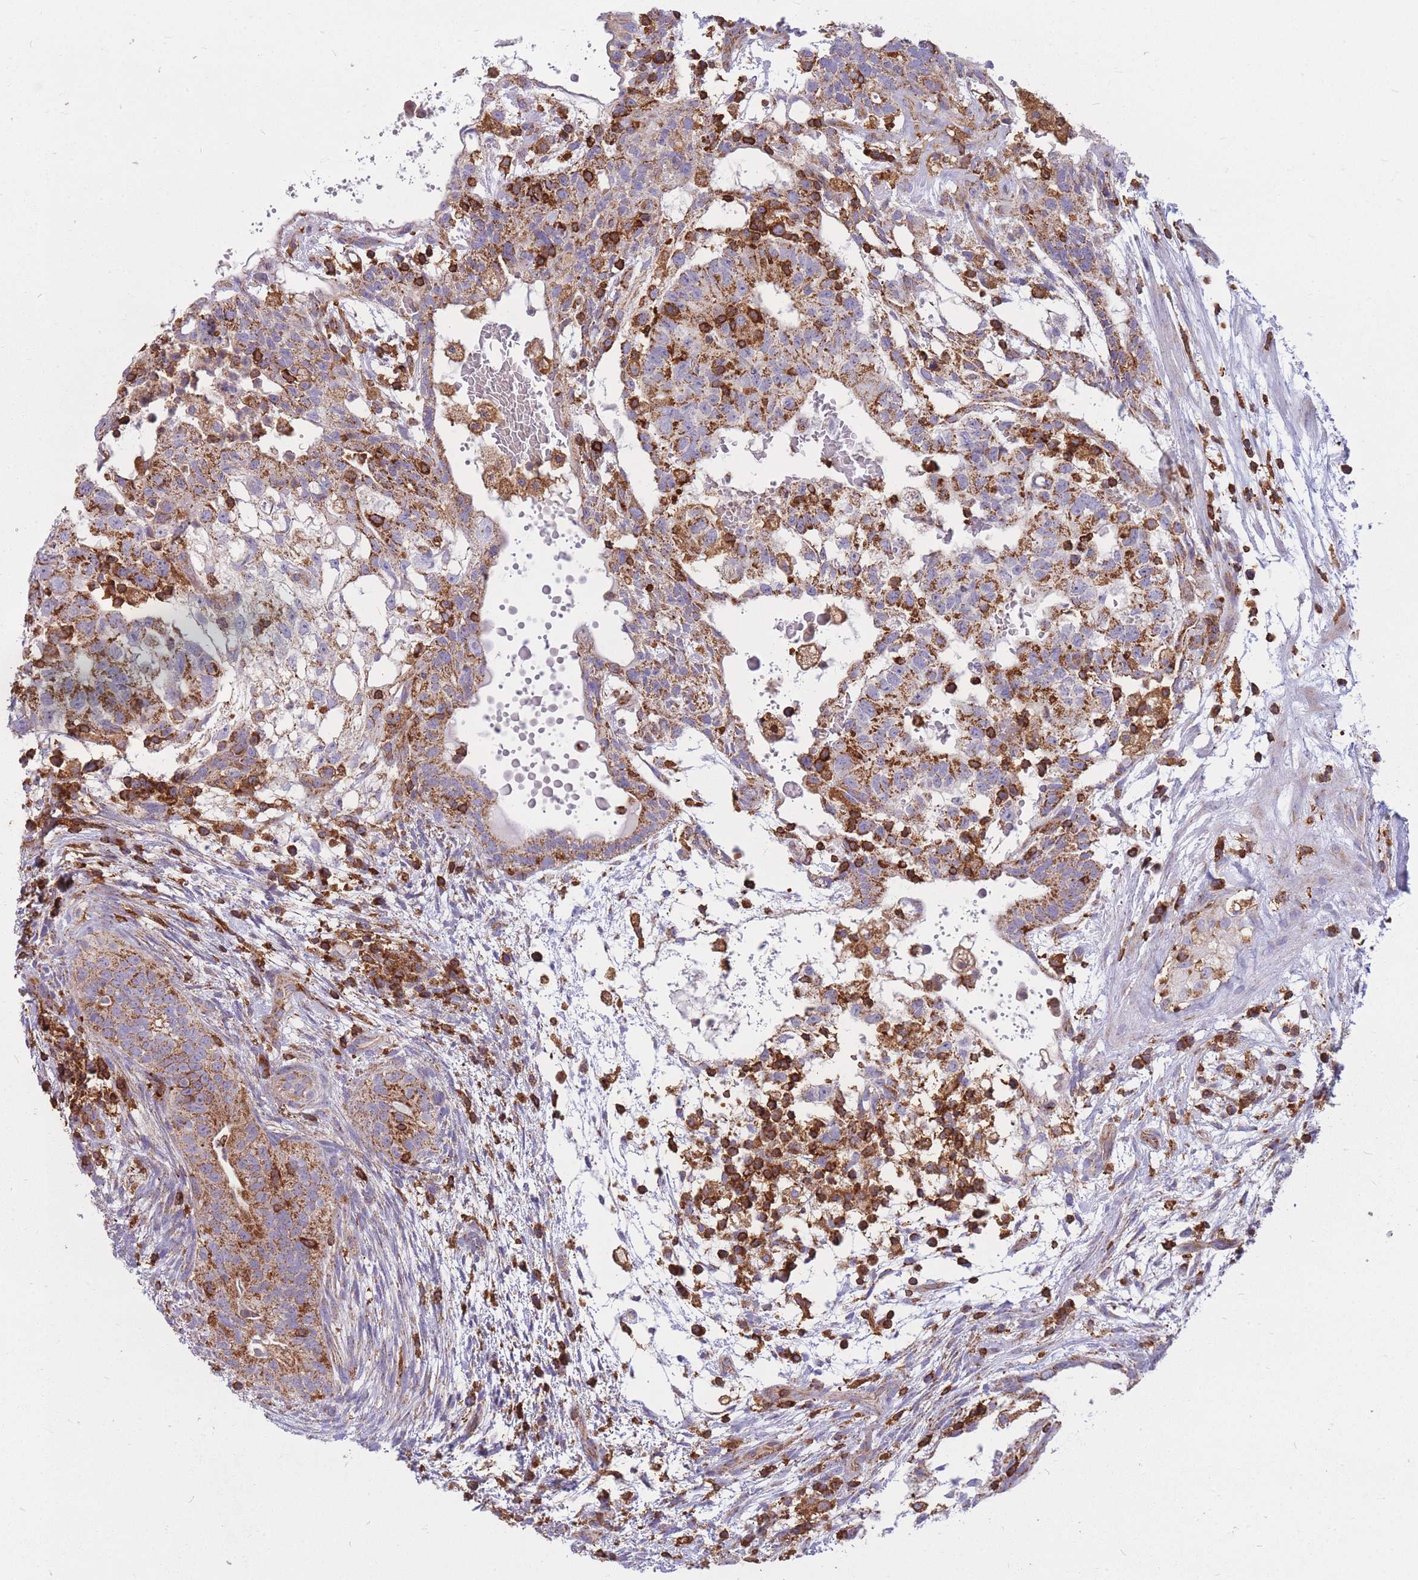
{"staining": {"intensity": "moderate", "quantity": ">75%", "location": "cytoplasmic/membranous"}, "tissue": "testis cancer", "cell_type": "Tumor cells", "image_type": "cancer", "snomed": [{"axis": "morphology", "description": "Normal tissue, NOS"}, {"axis": "morphology", "description": "Carcinoma, Embryonal, NOS"}, {"axis": "topography", "description": "Testis"}], "caption": "Immunohistochemical staining of testis cancer (embryonal carcinoma) reveals medium levels of moderate cytoplasmic/membranous protein staining in about >75% of tumor cells. (DAB IHC with brightfield microscopy, high magnification).", "gene": "MRPL54", "patient": {"sex": "male", "age": 32}}